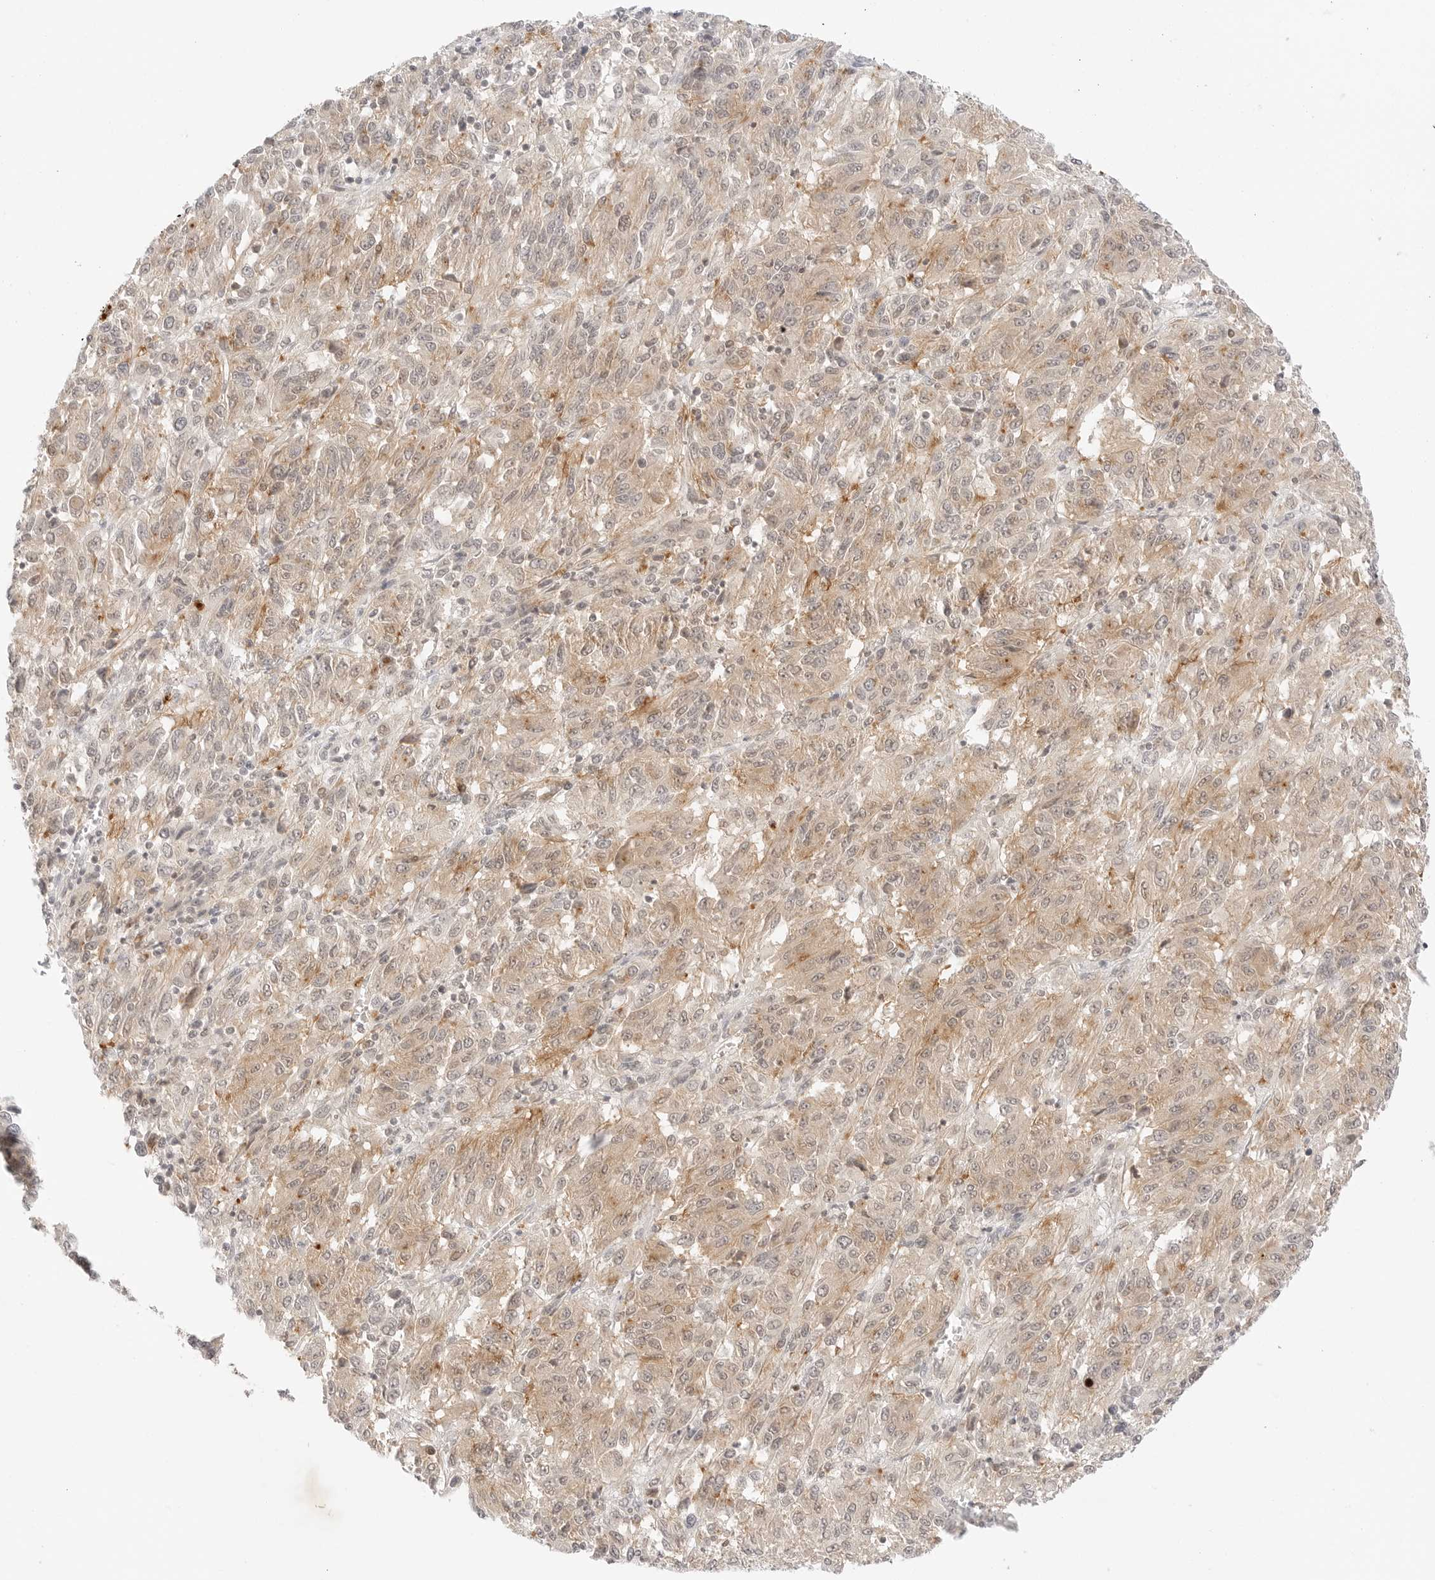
{"staining": {"intensity": "weak", "quantity": ">75%", "location": "cytoplasmic/membranous"}, "tissue": "melanoma", "cell_type": "Tumor cells", "image_type": "cancer", "snomed": [{"axis": "morphology", "description": "Malignant melanoma, Metastatic site"}, {"axis": "topography", "description": "Lung"}], "caption": "Weak cytoplasmic/membranous staining is identified in approximately >75% of tumor cells in malignant melanoma (metastatic site).", "gene": "GNAS", "patient": {"sex": "male", "age": 64}}